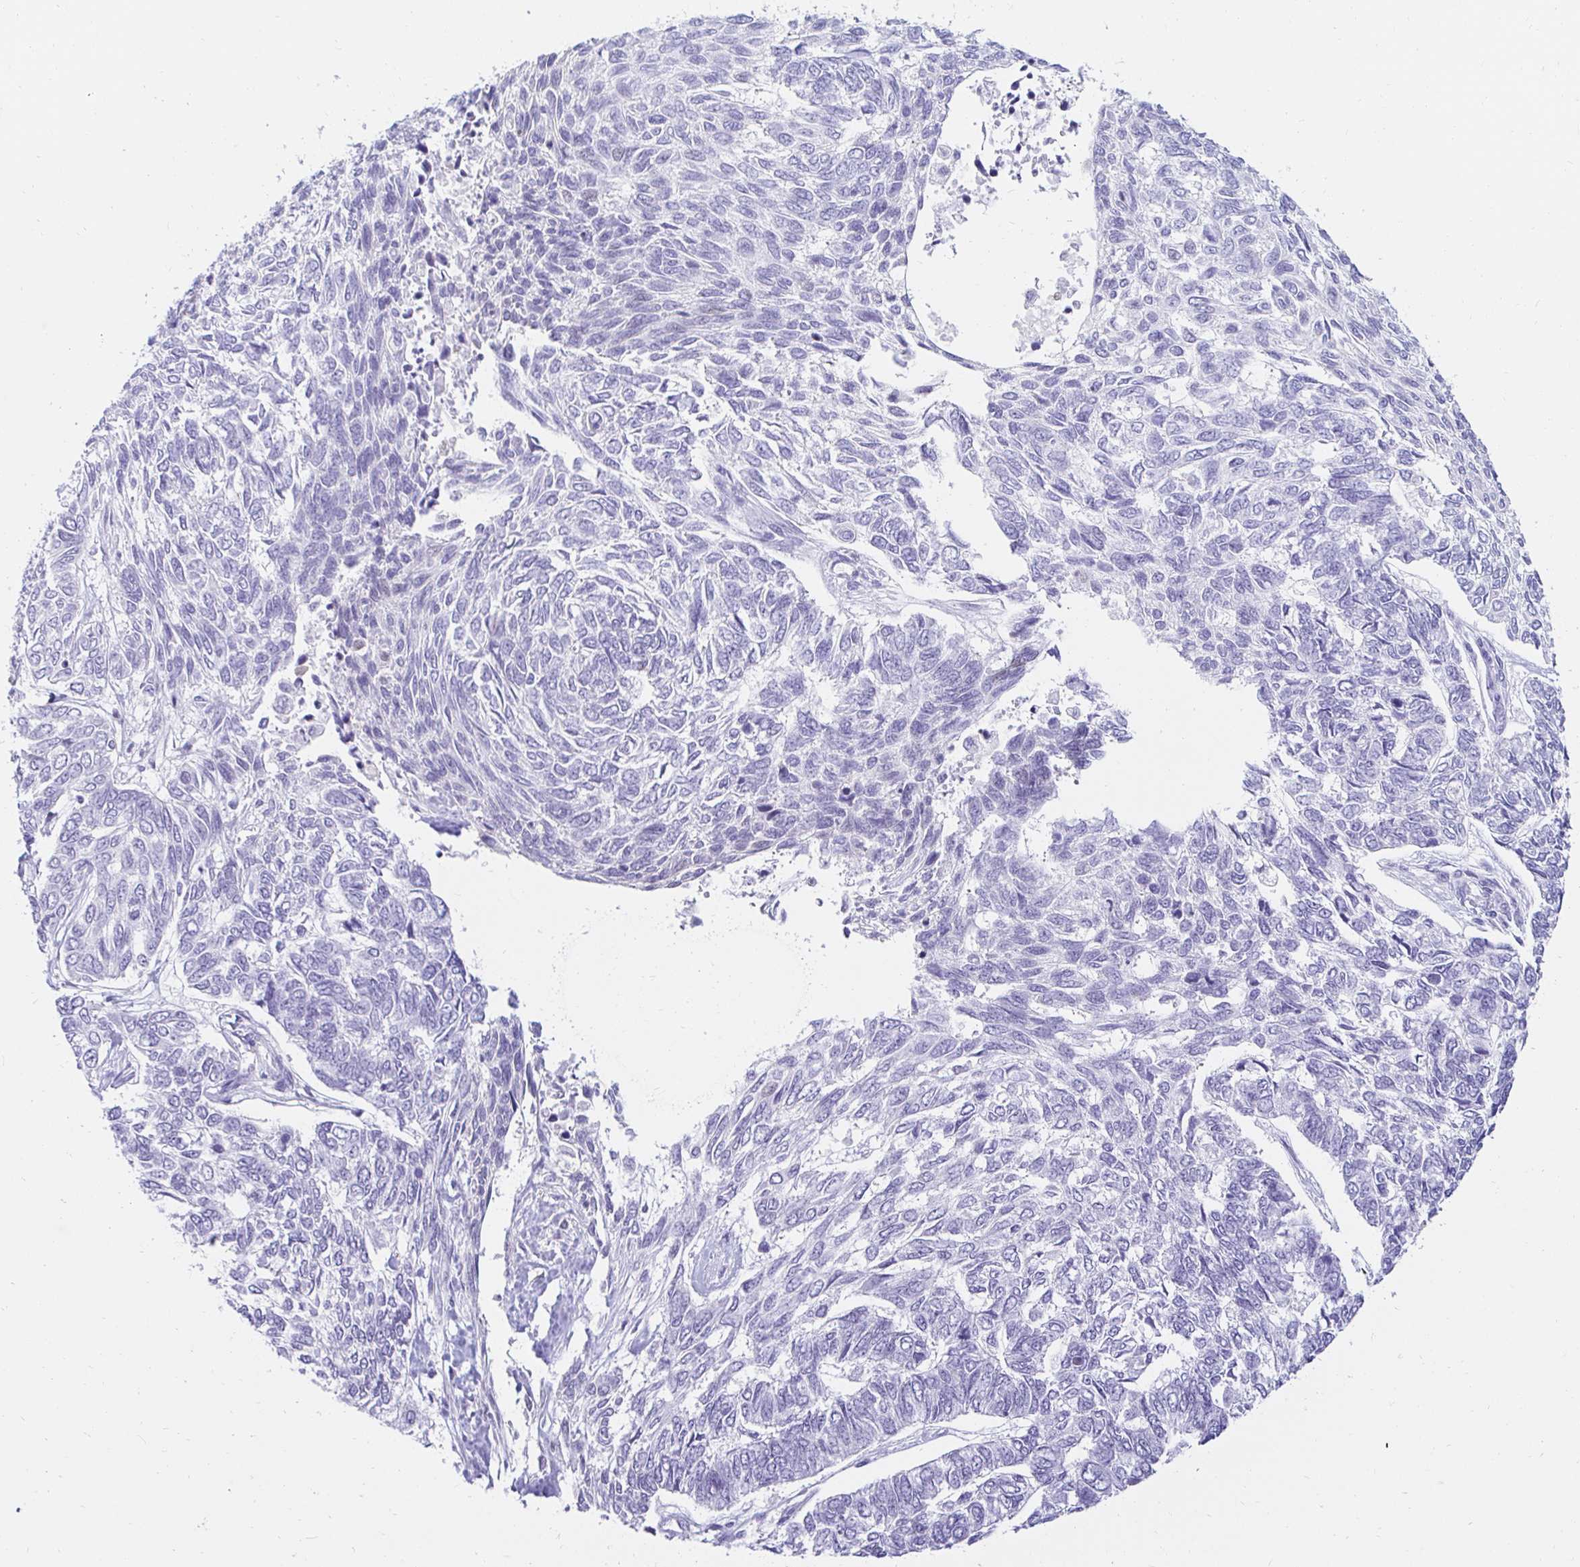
{"staining": {"intensity": "negative", "quantity": "none", "location": "none"}, "tissue": "skin cancer", "cell_type": "Tumor cells", "image_type": "cancer", "snomed": [{"axis": "morphology", "description": "Basal cell carcinoma"}, {"axis": "topography", "description": "Skin"}], "caption": "A high-resolution micrograph shows IHC staining of skin cancer, which displays no significant expression in tumor cells. Brightfield microscopy of IHC stained with DAB (brown) and hematoxylin (blue), captured at high magnification.", "gene": "CAPSL", "patient": {"sex": "female", "age": 65}}